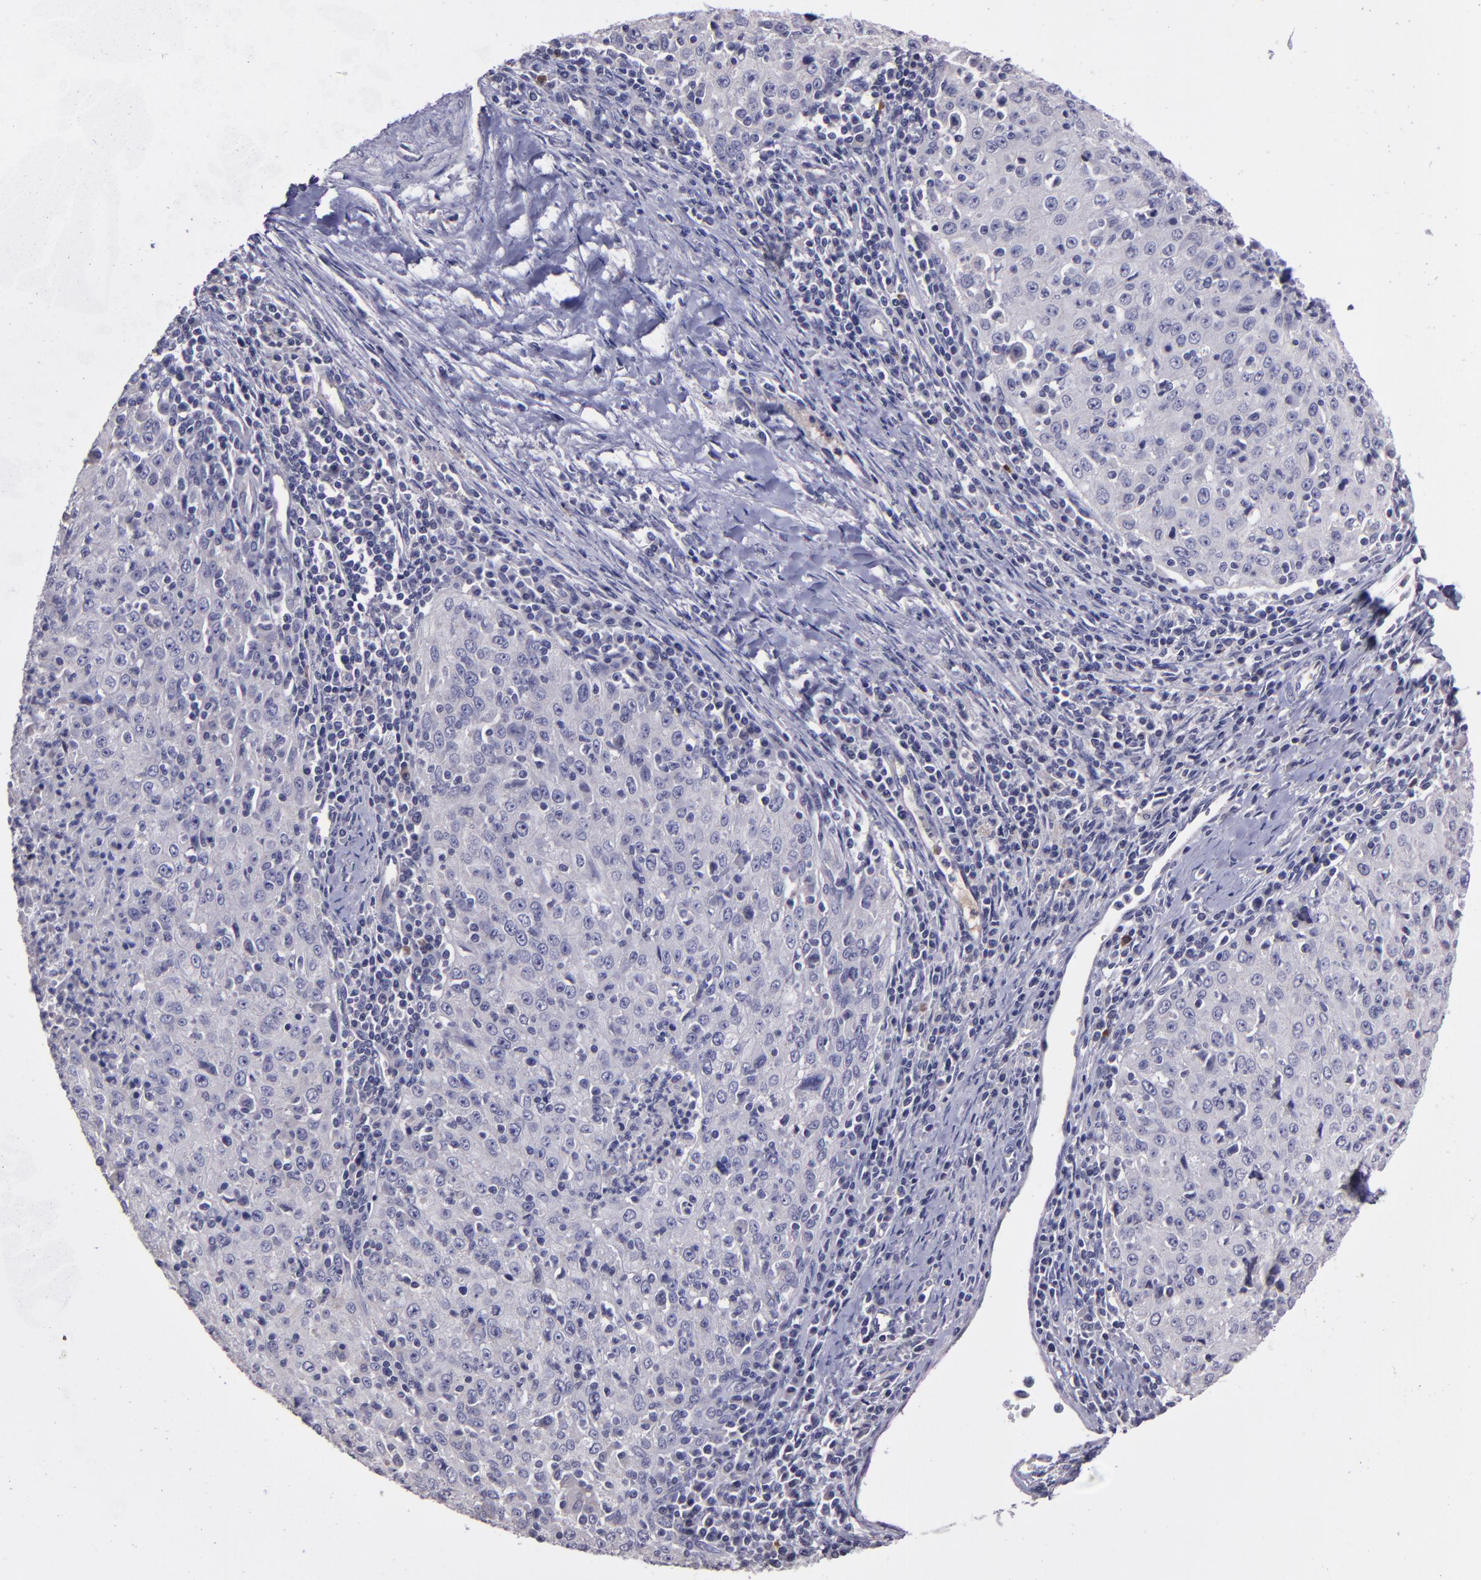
{"staining": {"intensity": "negative", "quantity": "none", "location": "none"}, "tissue": "cervical cancer", "cell_type": "Tumor cells", "image_type": "cancer", "snomed": [{"axis": "morphology", "description": "Squamous cell carcinoma, NOS"}, {"axis": "topography", "description": "Cervix"}], "caption": "Photomicrograph shows no protein positivity in tumor cells of cervical cancer tissue.", "gene": "MASP1", "patient": {"sex": "female", "age": 27}}